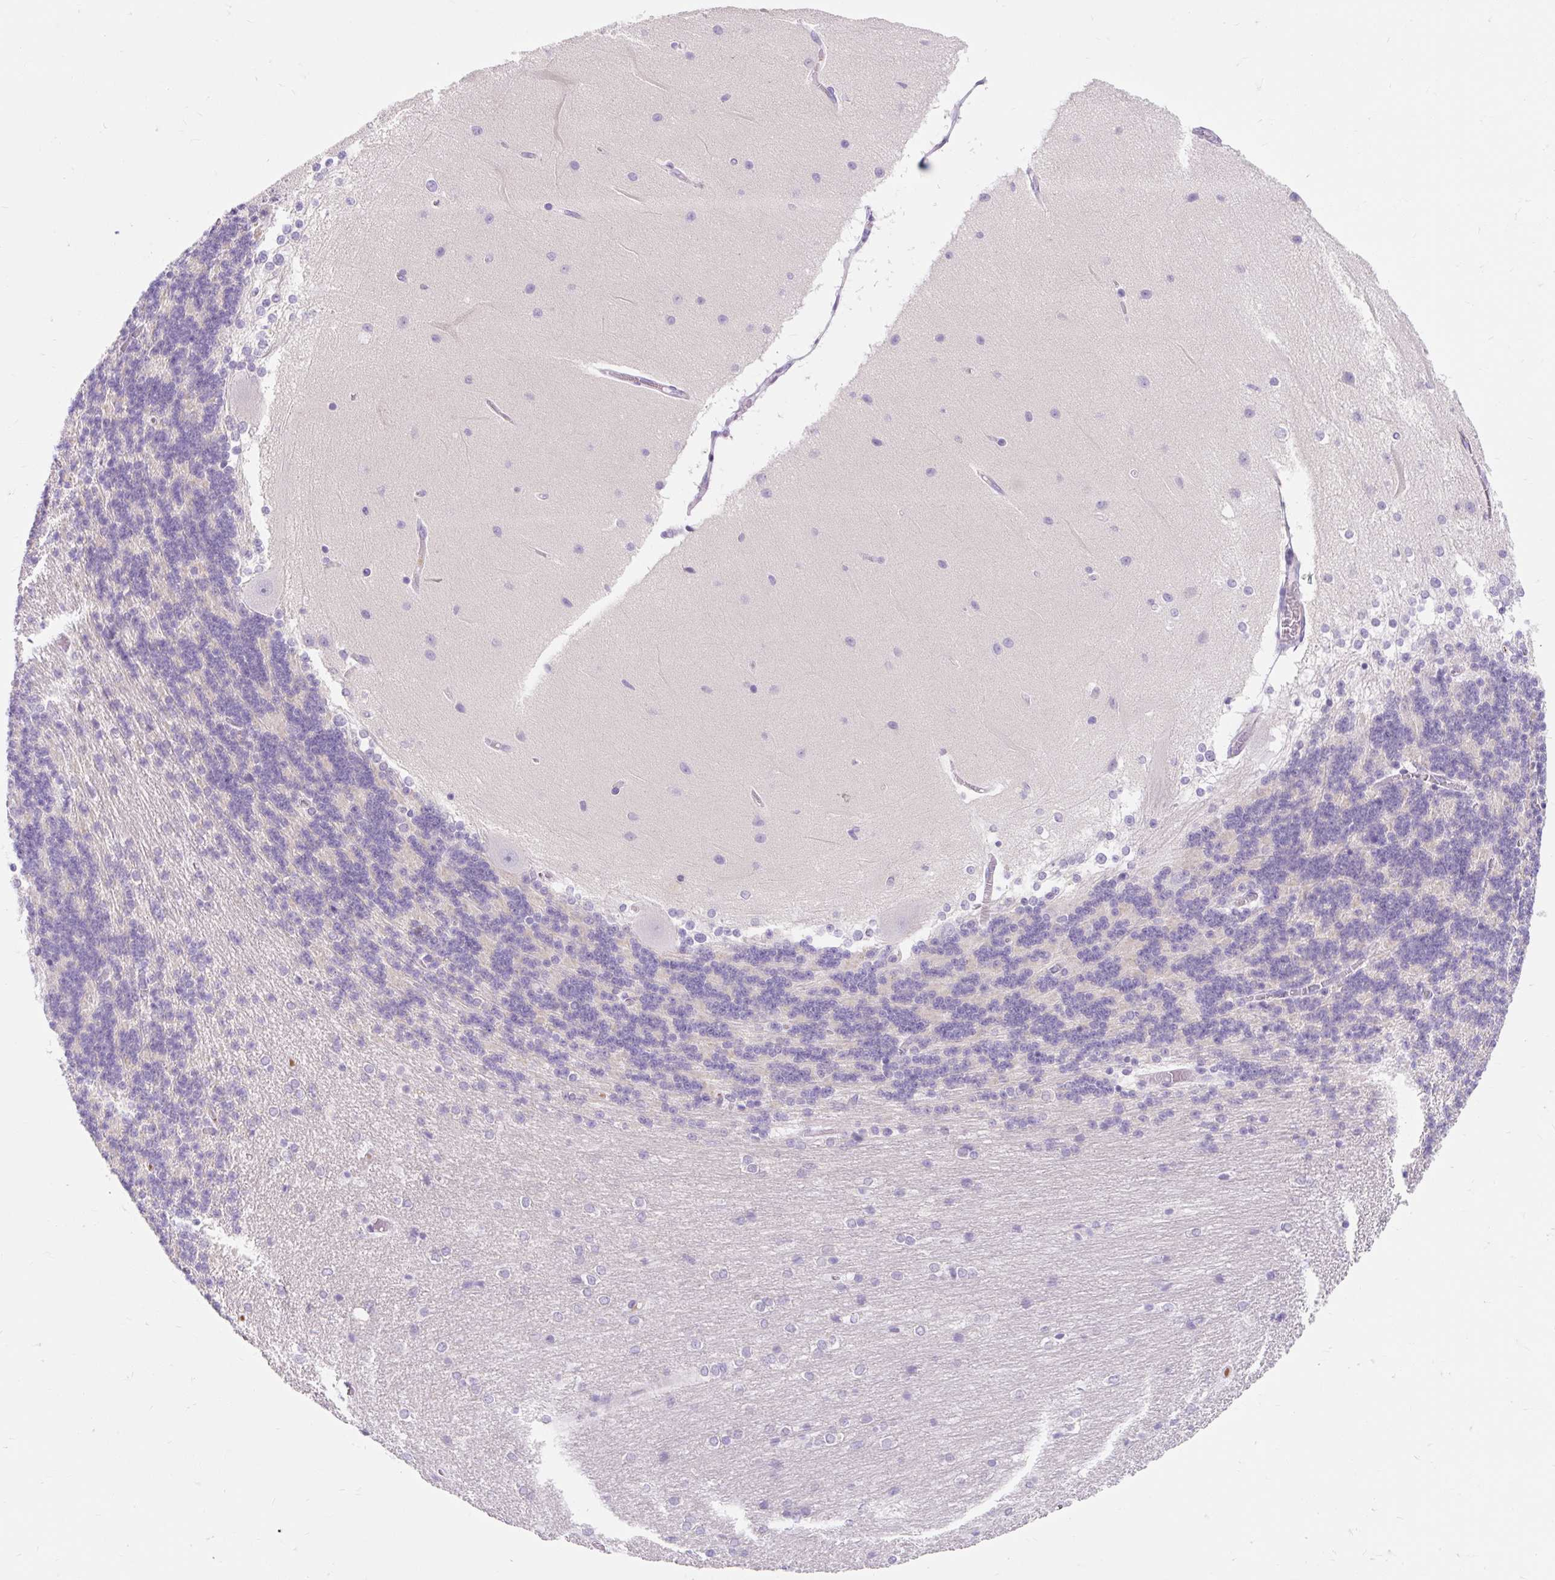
{"staining": {"intensity": "negative", "quantity": "none", "location": "none"}, "tissue": "cerebellum", "cell_type": "Cells in granular layer", "image_type": "normal", "snomed": [{"axis": "morphology", "description": "Normal tissue, NOS"}, {"axis": "topography", "description": "Cerebellum"}], "caption": "Cells in granular layer are negative for protein expression in benign human cerebellum. Brightfield microscopy of immunohistochemistry (IHC) stained with DAB (3,3'-diaminobenzidine) (brown) and hematoxylin (blue), captured at high magnification.", "gene": "SLC28A1", "patient": {"sex": "female", "age": 54}}